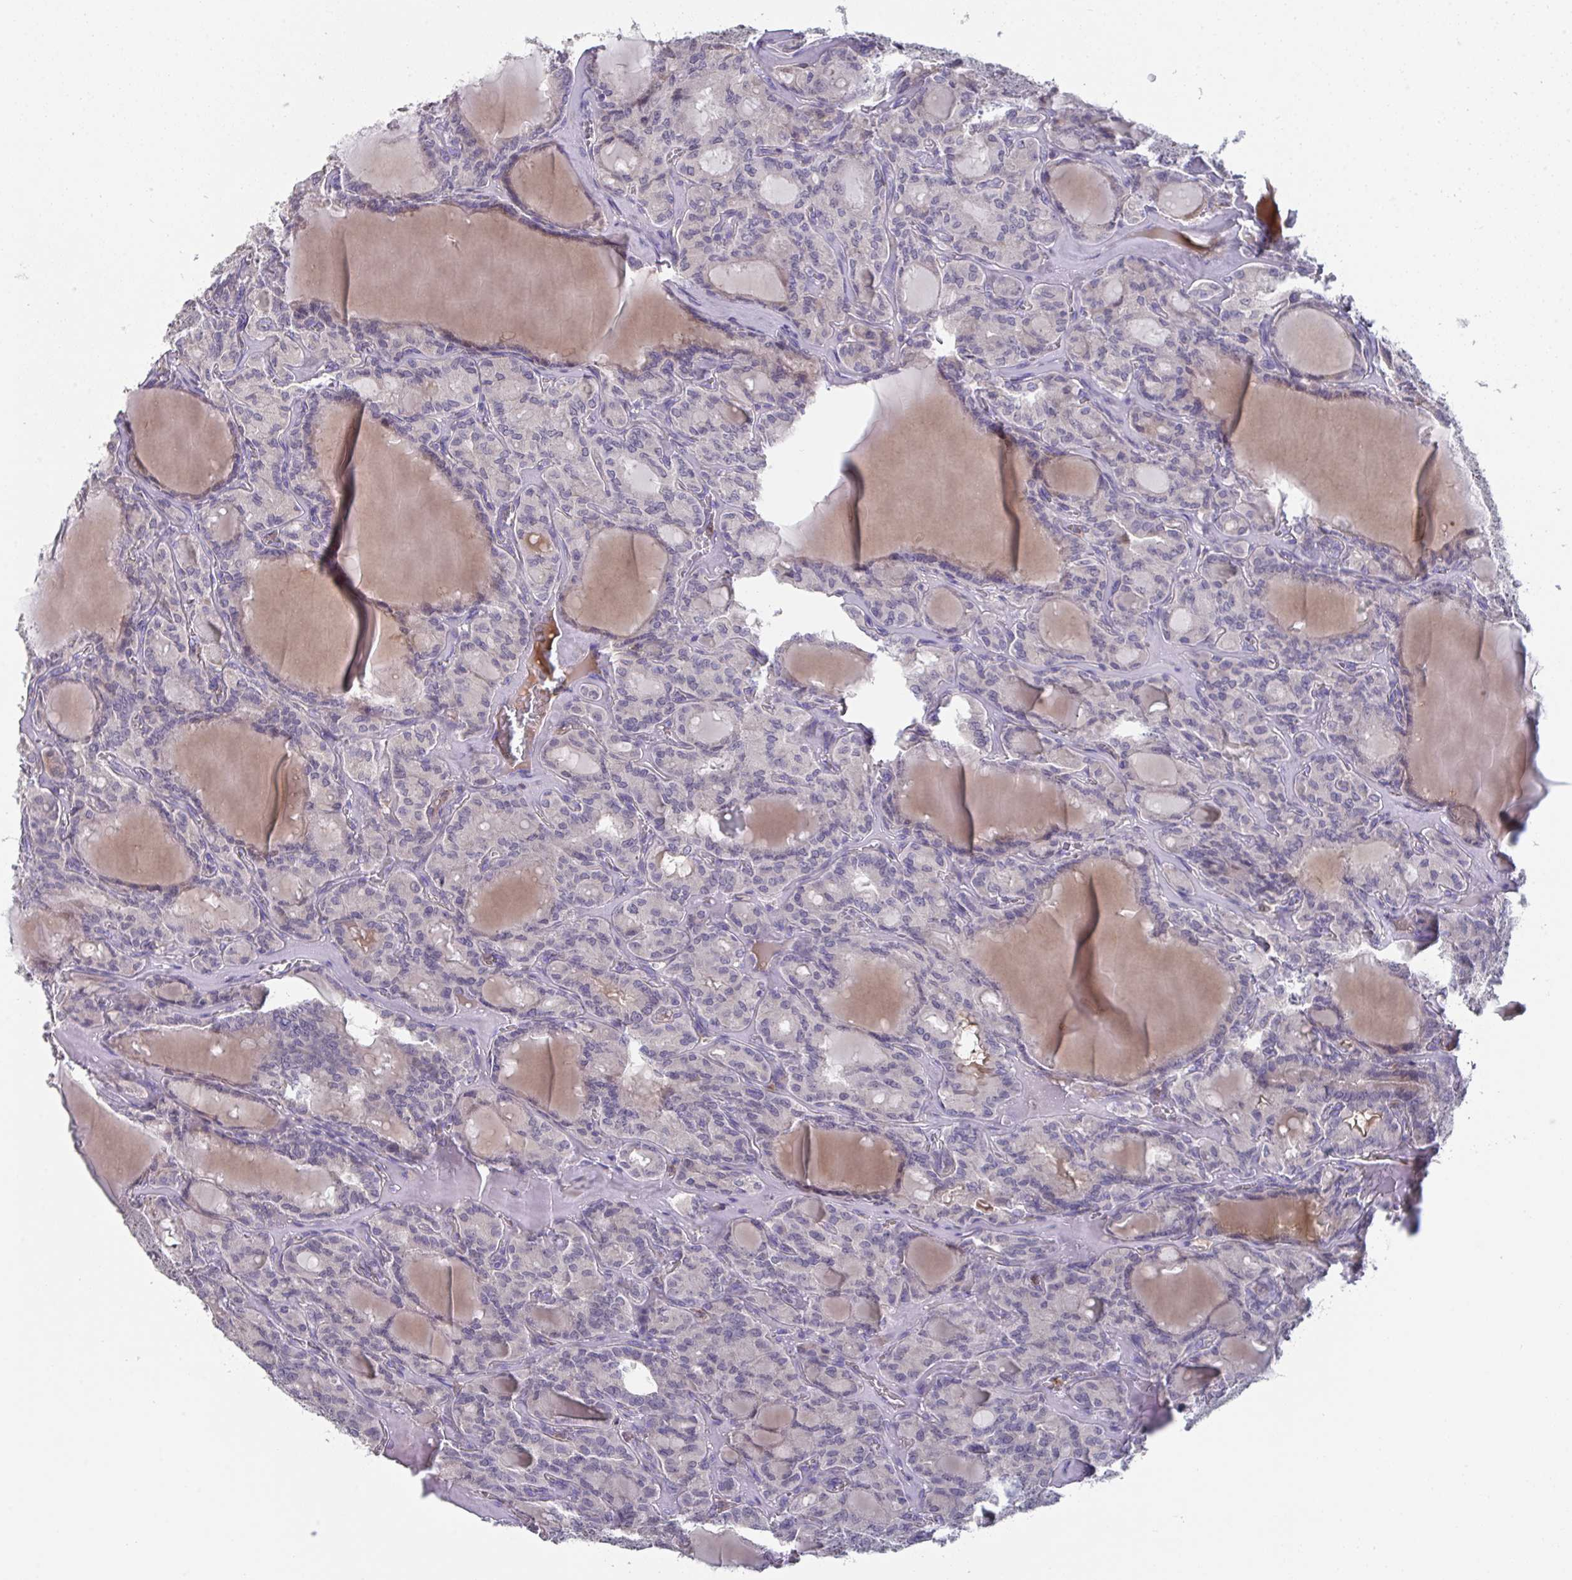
{"staining": {"intensity": "weak", "quantity": "<25%", "location": "cytoplasmic/membranous"}, "tissue": "thyroid cancer", "cell_type": "Tumor cells", "image_type": "cancer", "snomed": [{"axis": "morphology", "description": "Papillary adenocarcinoma, NOS"}, {"axis": "topography", "description": "Thyroid gland"}], "caption": "DAB (3,3'-diaminobenzidine) immunohistochemical staining of papillary adenocarcinoma (thyroid) exhibits no significant staining in tumor cells. (DAB immunohistochemistry (IHC) with hematoxylin counter stain).", "gene": "HGFAC", "patient": {"sex": "male", "age": 87}}